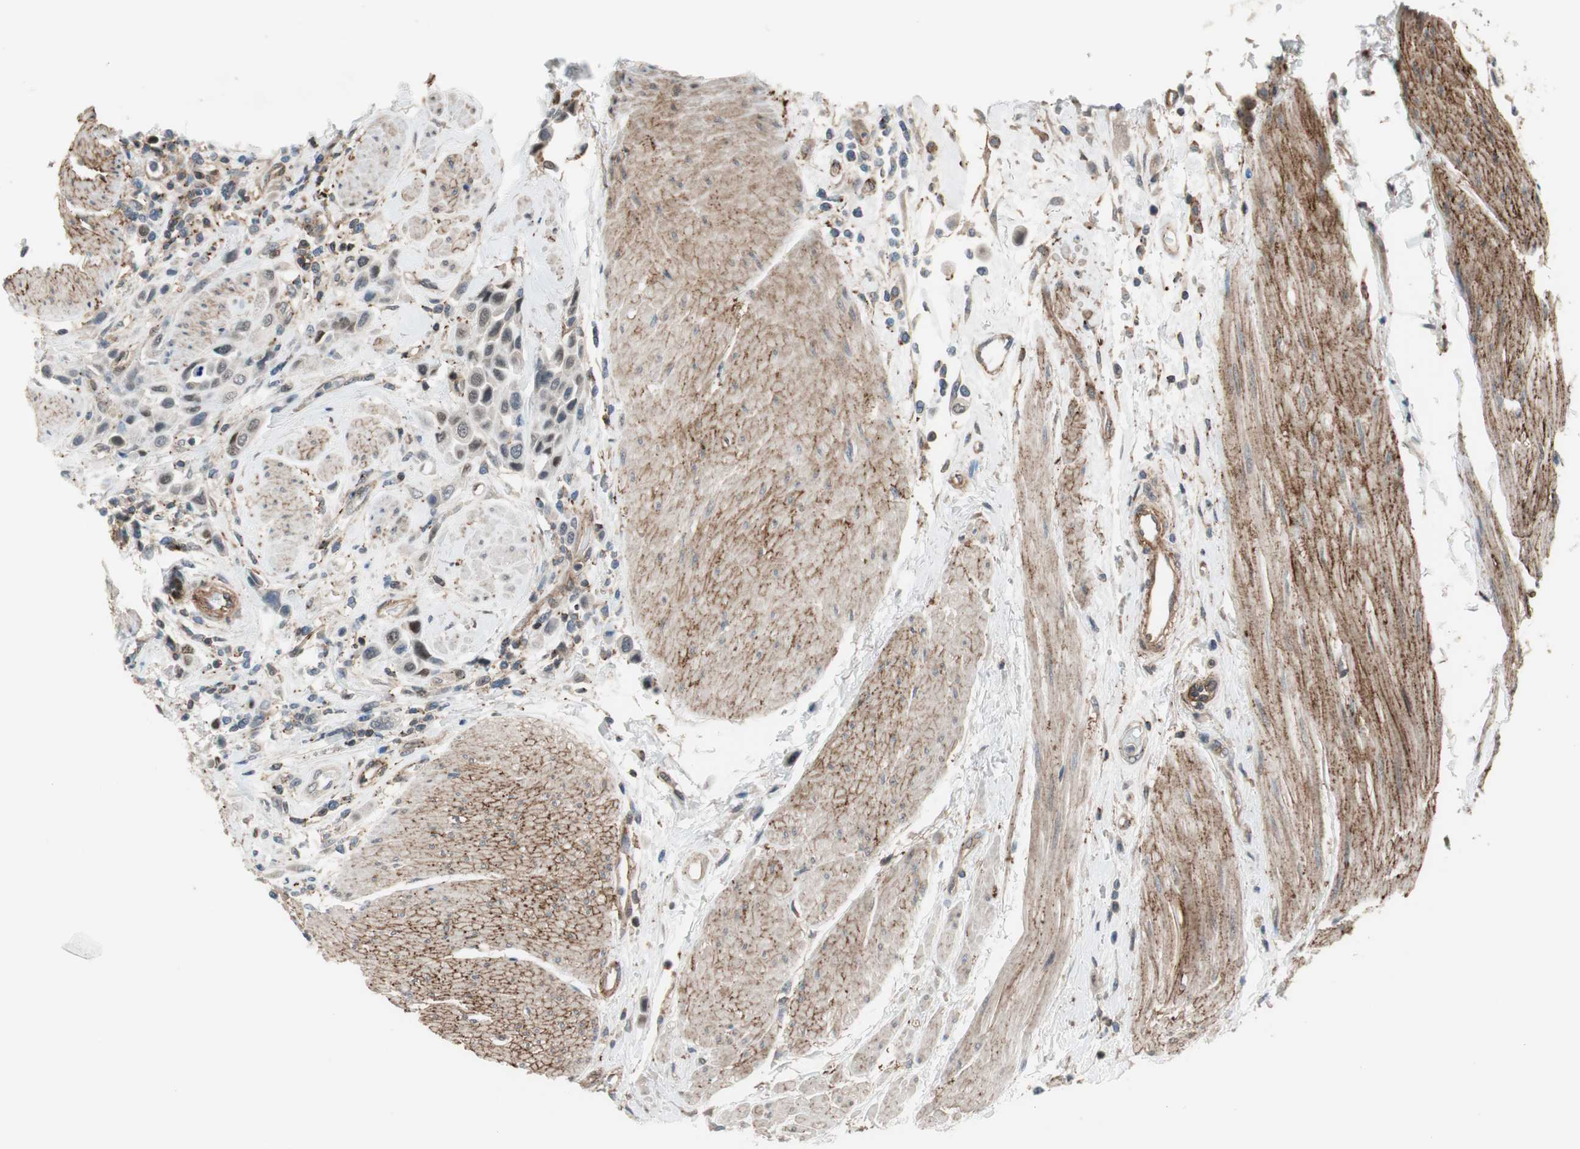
{"staining": {"intensity": "moderate", "quantity": "<25%", "location": "nuclear"}, "tissue": "urothelial cancer", "cell_type": "Tumor cells", "image_type": "cancer", "snomed": [{"axis": "morphology", "description": "Urothelial carcinoma, High grade"}, {"axis": "topography", "description": "Urinary bladder"}], "caption": "The histopathology image exhibits staining of urothelial cancer, revealing moderate nuclear protein expression (brown color) within tumor cells.", "gene": "GRHL1", "patient": {"sex": "male", "age": 50}}